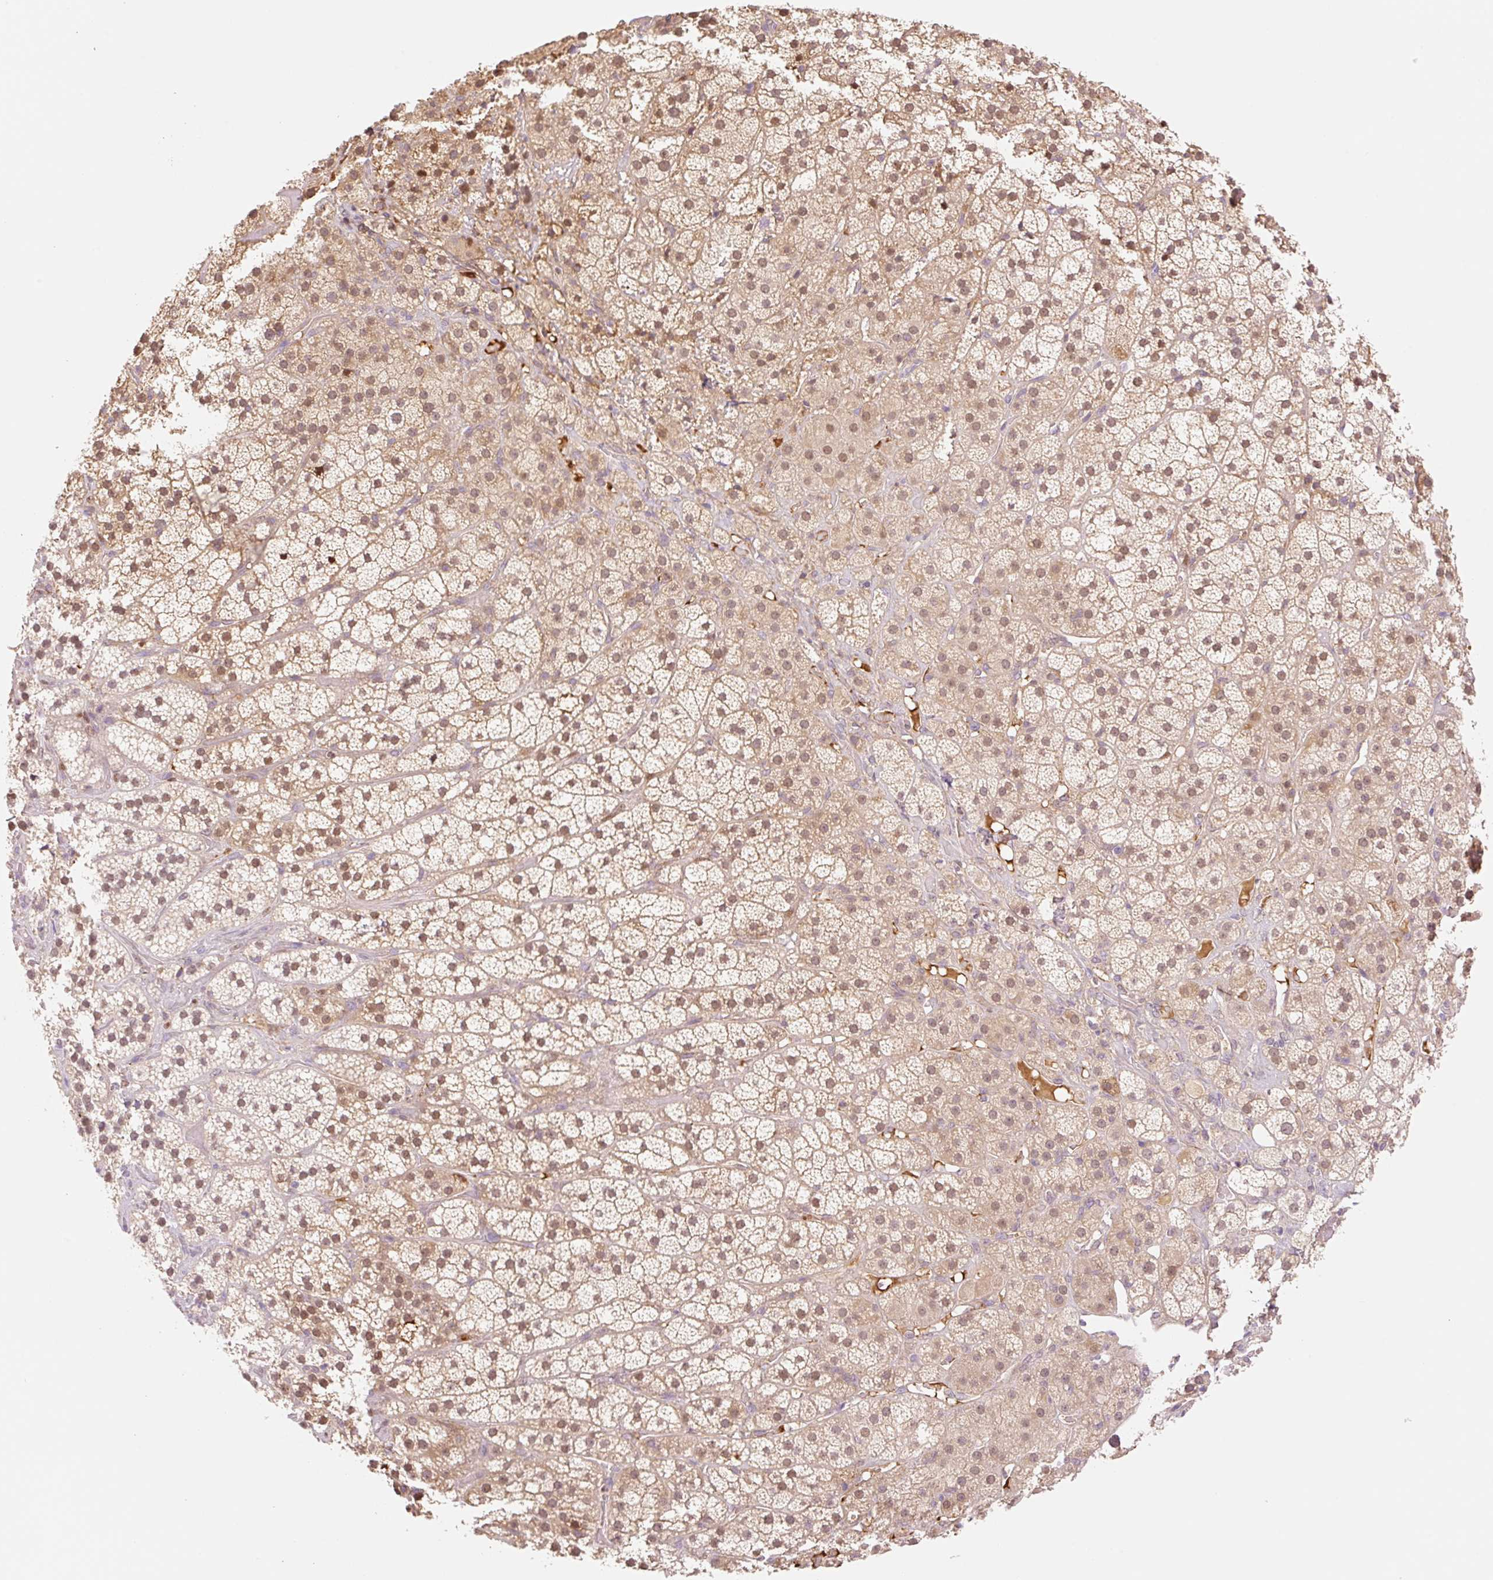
{"staining": {"intensity": "moderate", "quantity": ">75%", "location": "nuclear"}, "tissue": "adrenal gland", "cell_type": "Glandular cells", "image_type": "normal", "snomed": [{"axis": "morphology", "description": "Normal tissue, NOS"}, {"axis": "topography", "description": "Adrenal gland"}], "caption": "A histopathology image of adrenal gland stained for a protein shows moderate nuclear brown staining in glandular cells. (brown staining indicates protein expression, while blue staining denotes nuclei).", "gene": "HEBP1", "patient": {"sex": "male", "age": 57}}